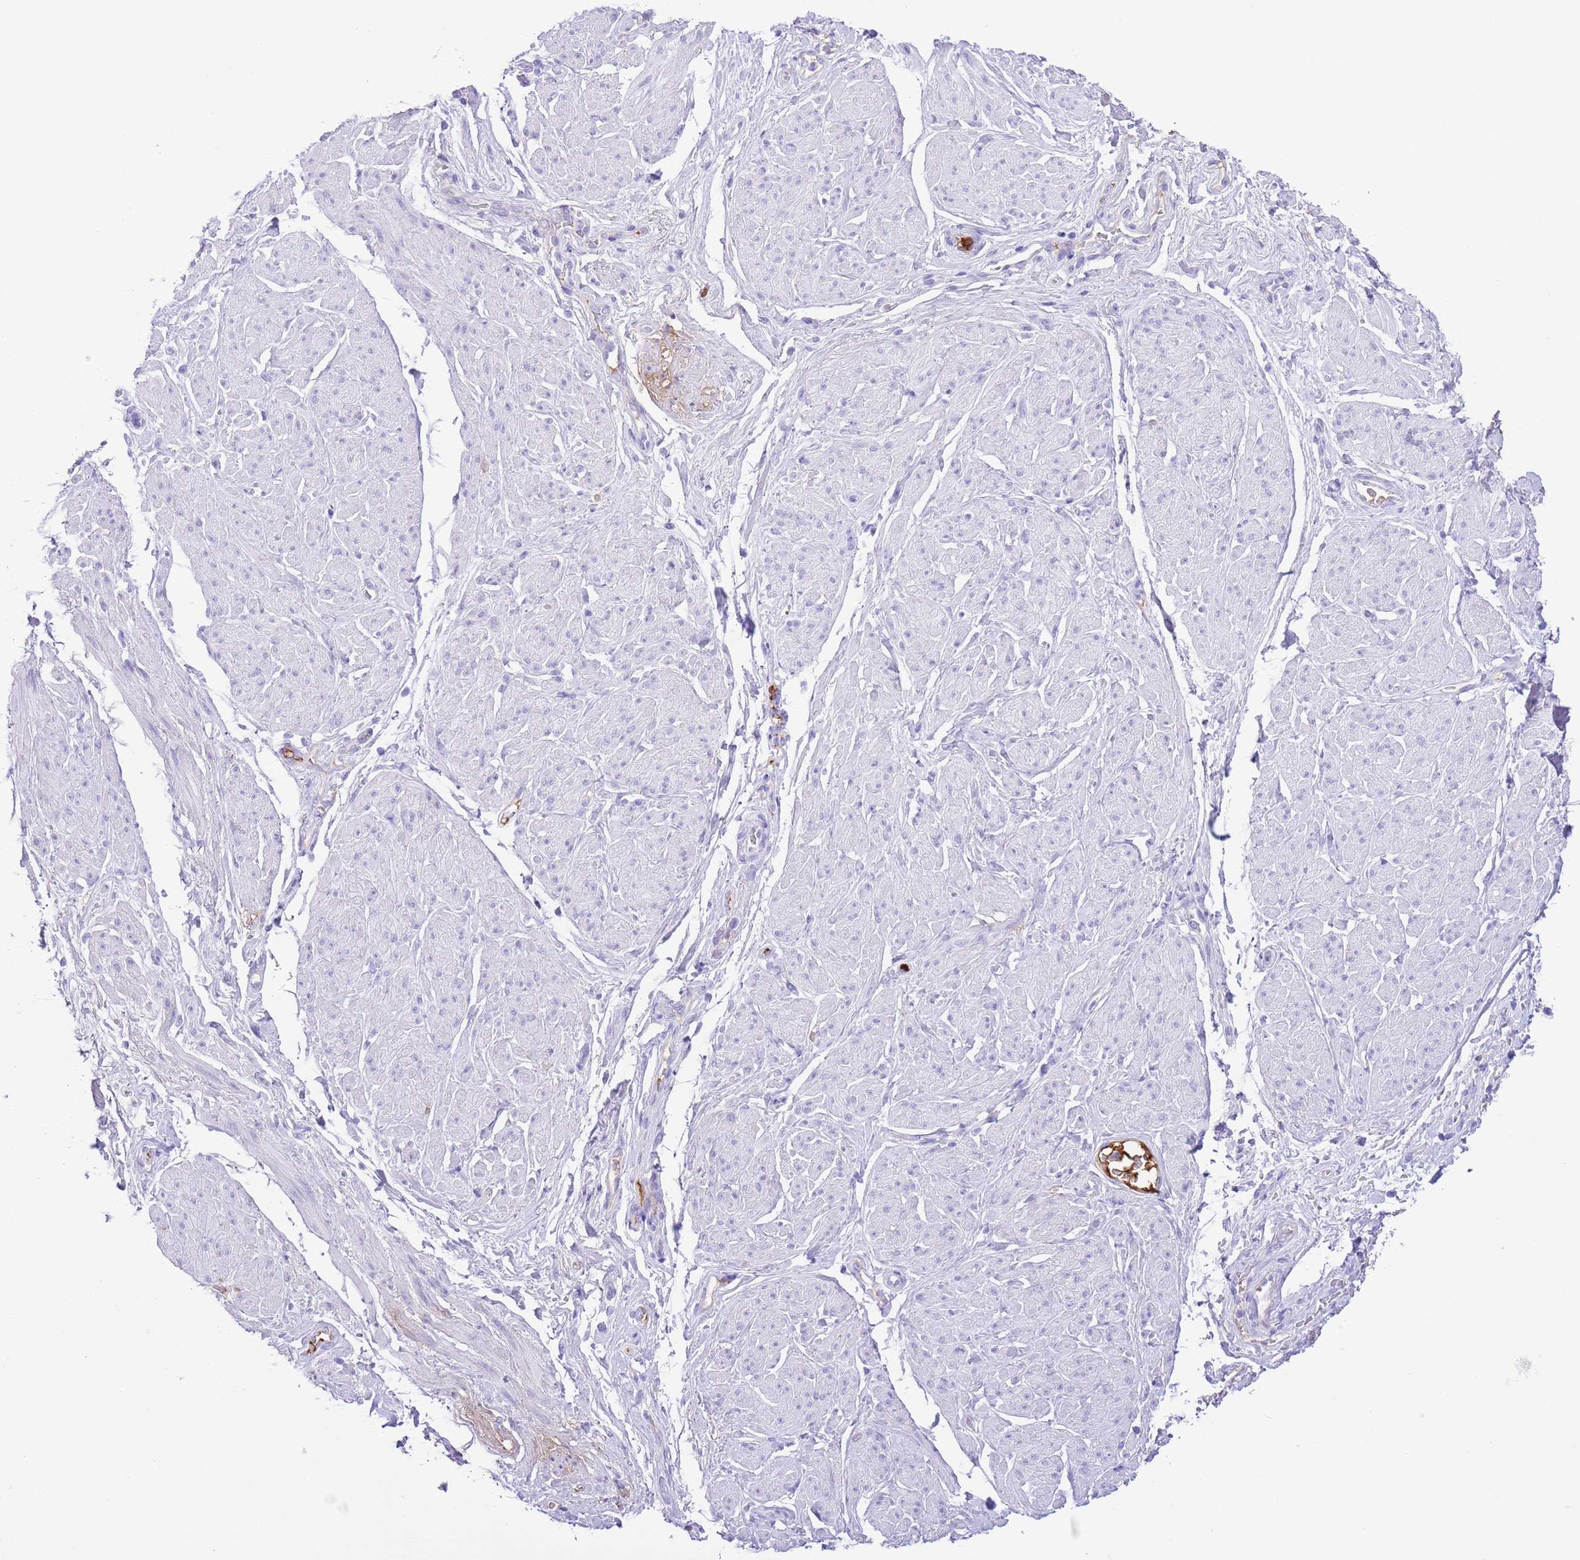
{"staining": {"intensity": "negative", "quantity": "none", "location": "none"}, "tissue": "smooth muscle", "cell_type": "Smooth muscle cells", "image_type": "normal", "snomed": [{"axis": "morphology", "description": "Normal tissue, NOS"}, {"axis": "topography", "description": "Smooth muscle"}, {"axis": "topography", "description": "Peripheral nerve tissue"}], "caption": "Immunohistochemistry micrograph of normal smooth muscle: smooth muscle stained with DAB displays no significant protein positivity in smooth muscle cells. The staining is performed using DAB (3,3'-diaminobenzidine) brown chromogen with nuclei counter-stained in using hematoxylin.", "gene": "IGF1", "patient": {"sex": "male", "age": 69}}